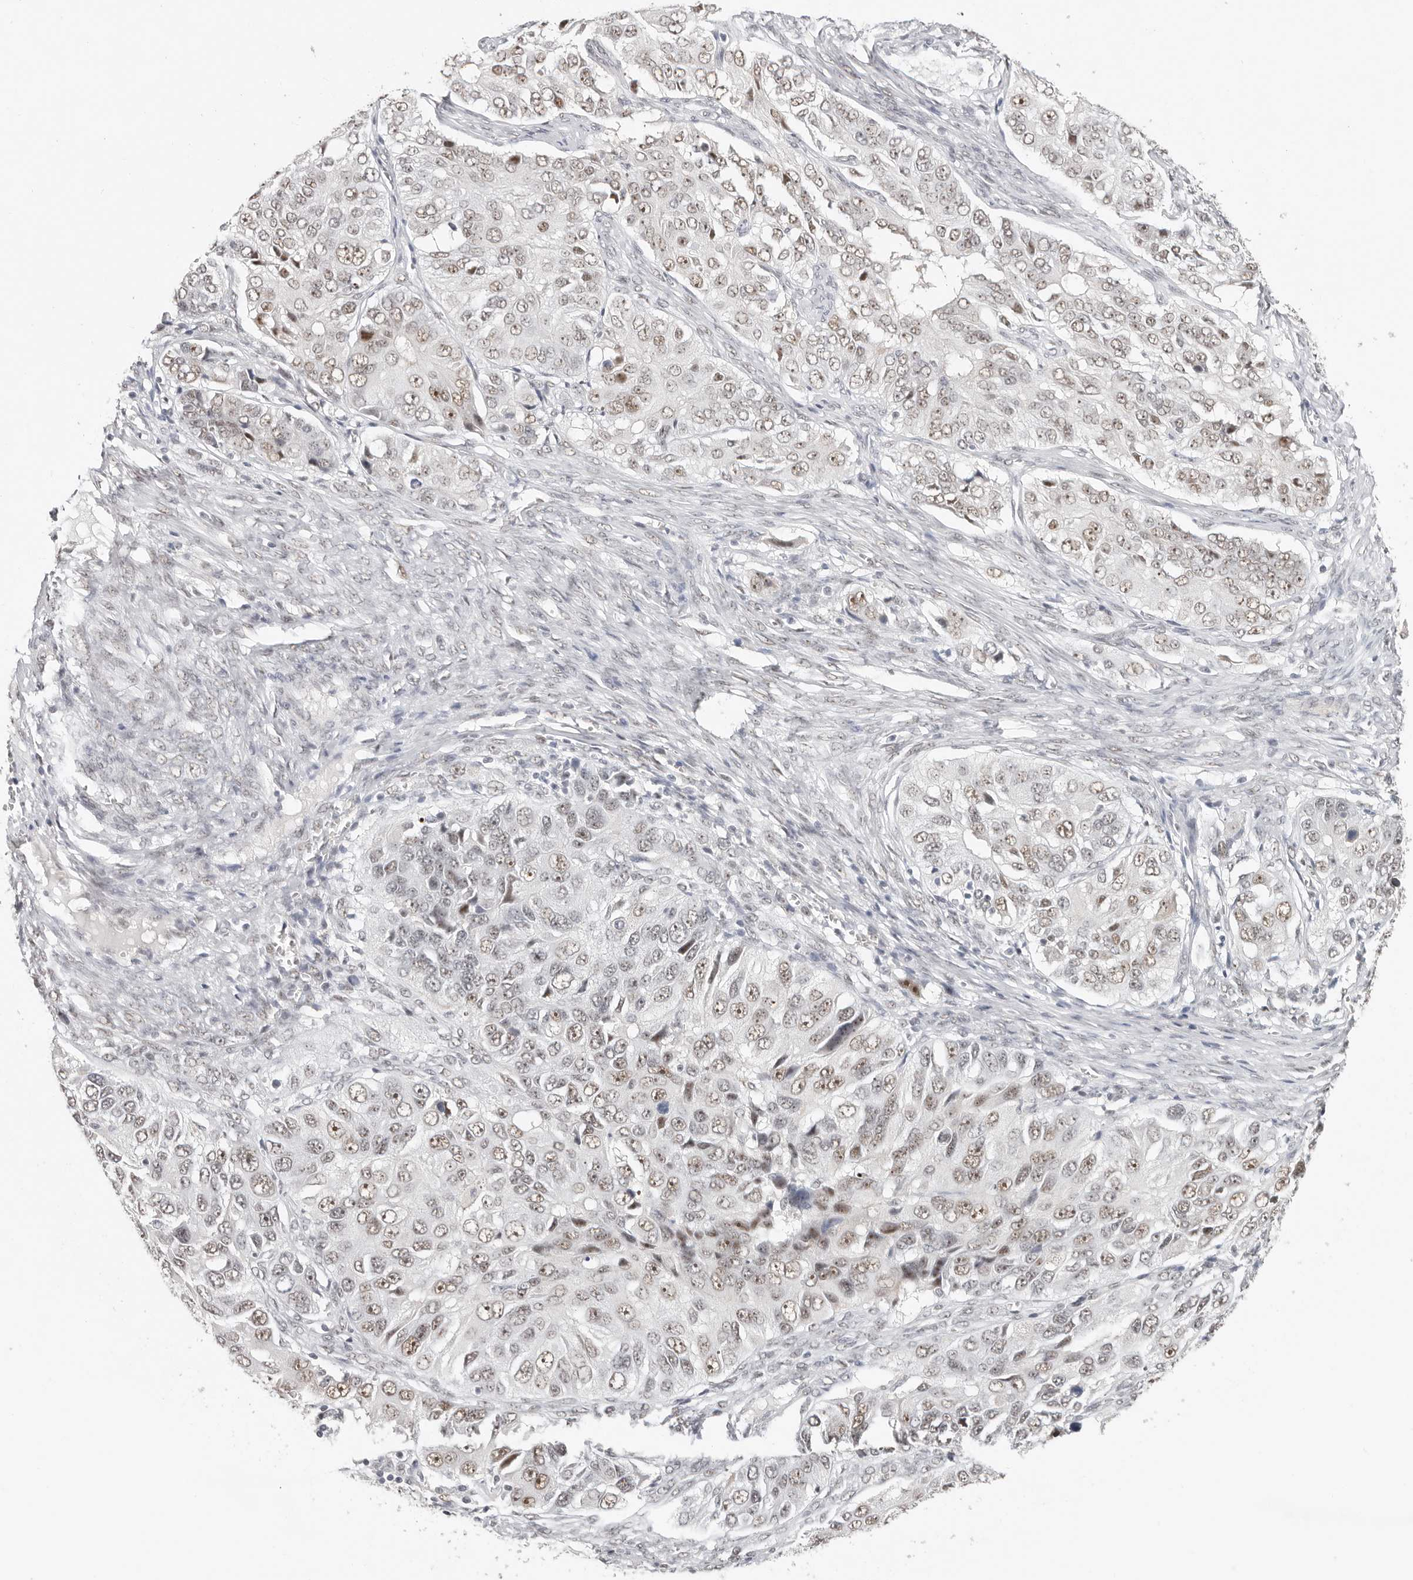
{"staining": {"intensity": "weak", "quantity": "25%-75%", "location": "nuclear"}, "tissue": "ovarian cancer", "cell_type": "Tumor cells", "image_type": "cancer", "snomed": [{"axis": "morphology", "description": "Carcinoma, endometroid"}, {"axis": "topography", "description": "Ovary"}], "caption": "This histopathology image demonstrates IHC staining of endometroid carcinoma (ovarian), with low weak nuclear expression in approximately 25%-75% of tumor cells.", "gene": "LARP7", "patient": {"sex": "female", "age": 51}}